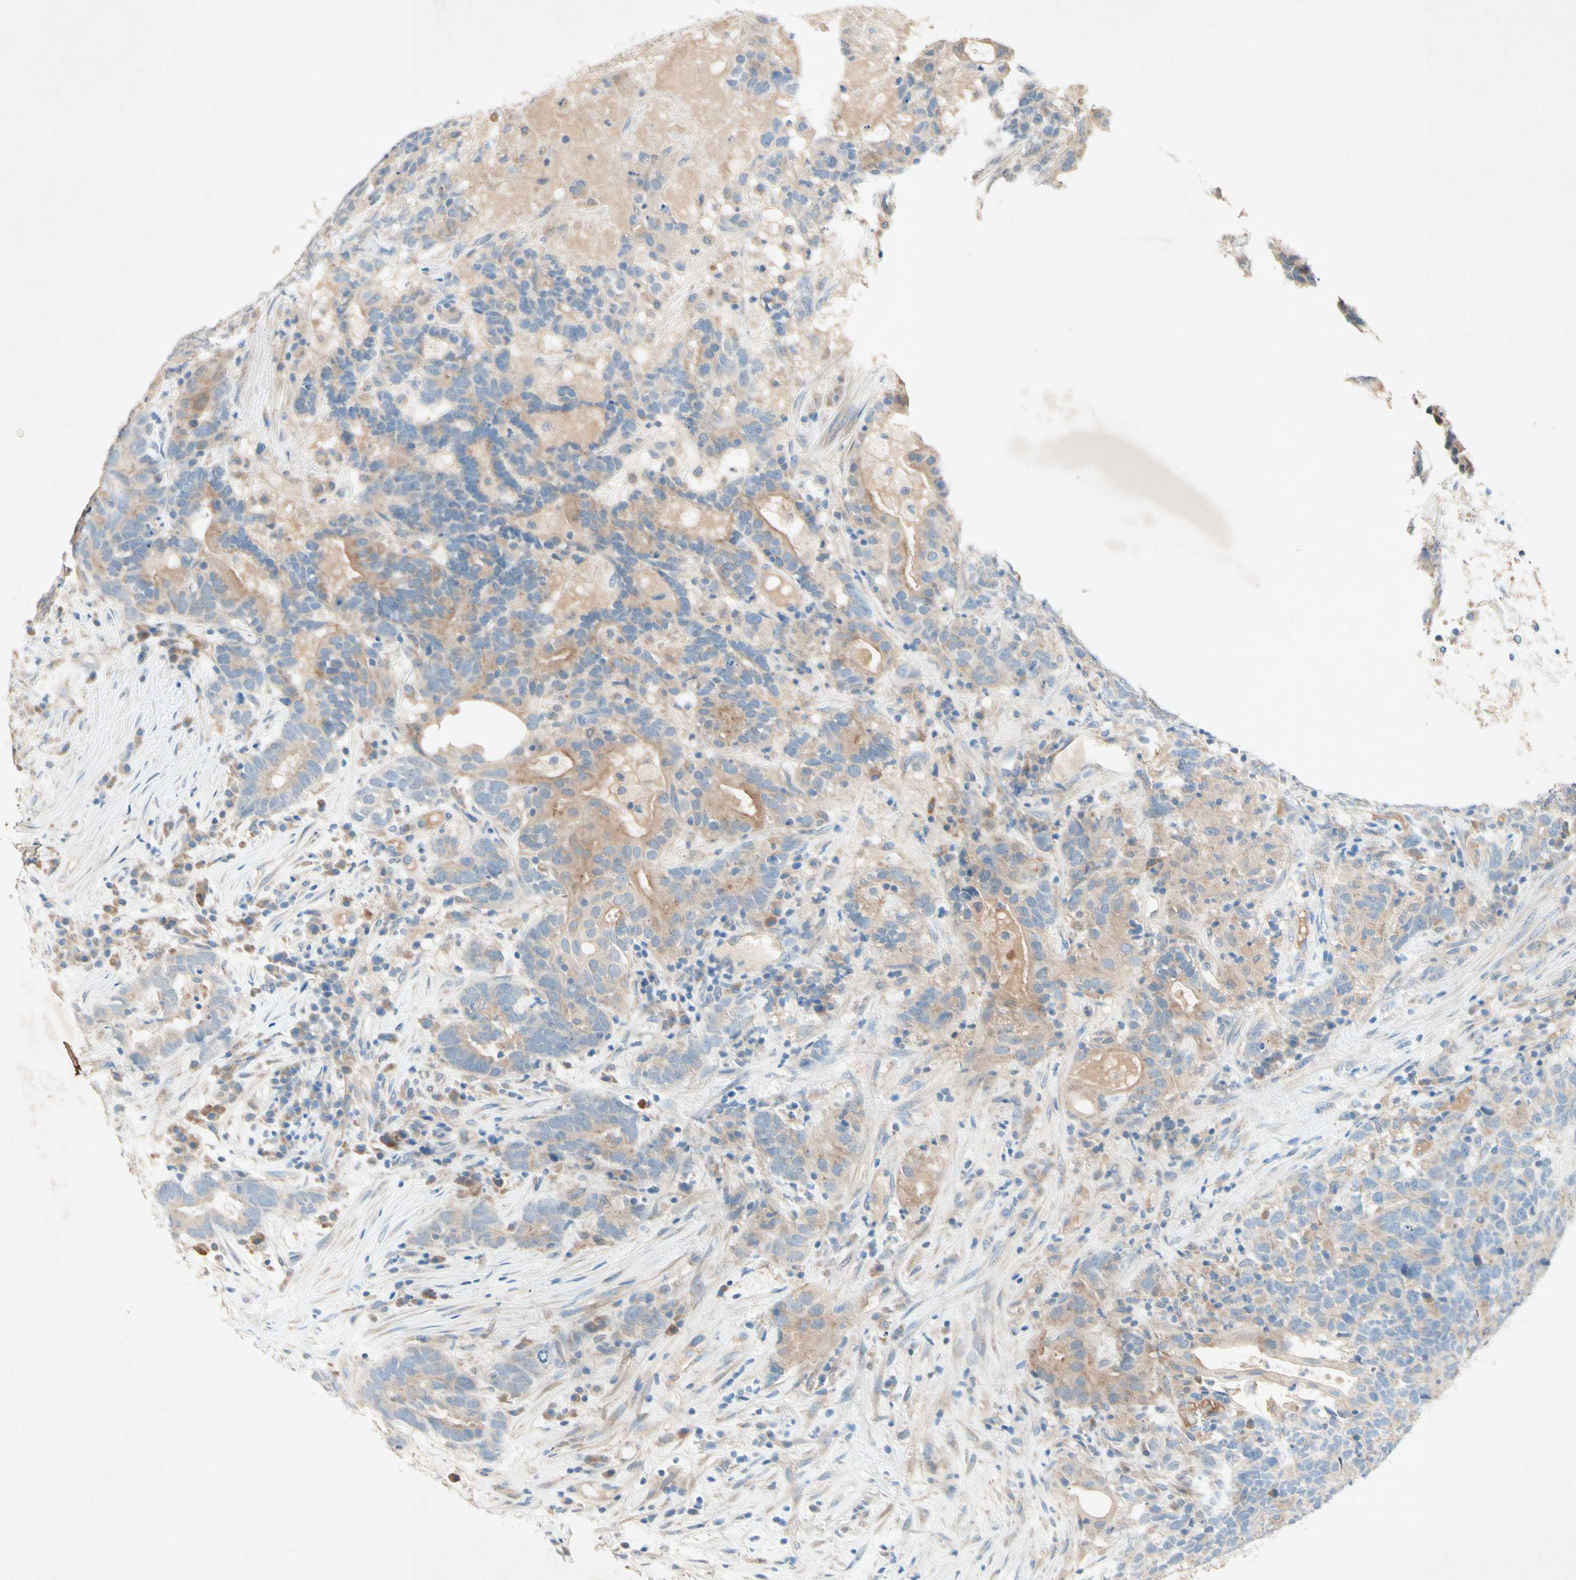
{"staining": {"intensity": "moderate", "quantity": "25%-75%", "location": "cytoplasmic/membranous"}, "tissue": "testis cancer", "cell_type": "Tumor cells", "image_type": "cancer", "snomed": [{"axis": "morphology", "description": "Carcinoma, Embryonal, NOS"}, {"axis": "topography", "description": "Testis"}], "caption": "Moderate cytoplasmic/membranous expression is identified in about 25%-75% of tumor cells in testis cancer. (DAB (3,3'-diaminobenzidine) = brown stain, brightfield microscopy at high magnification).", "gene": "IL2", "patient": {"sex": "male", "age": 26}}